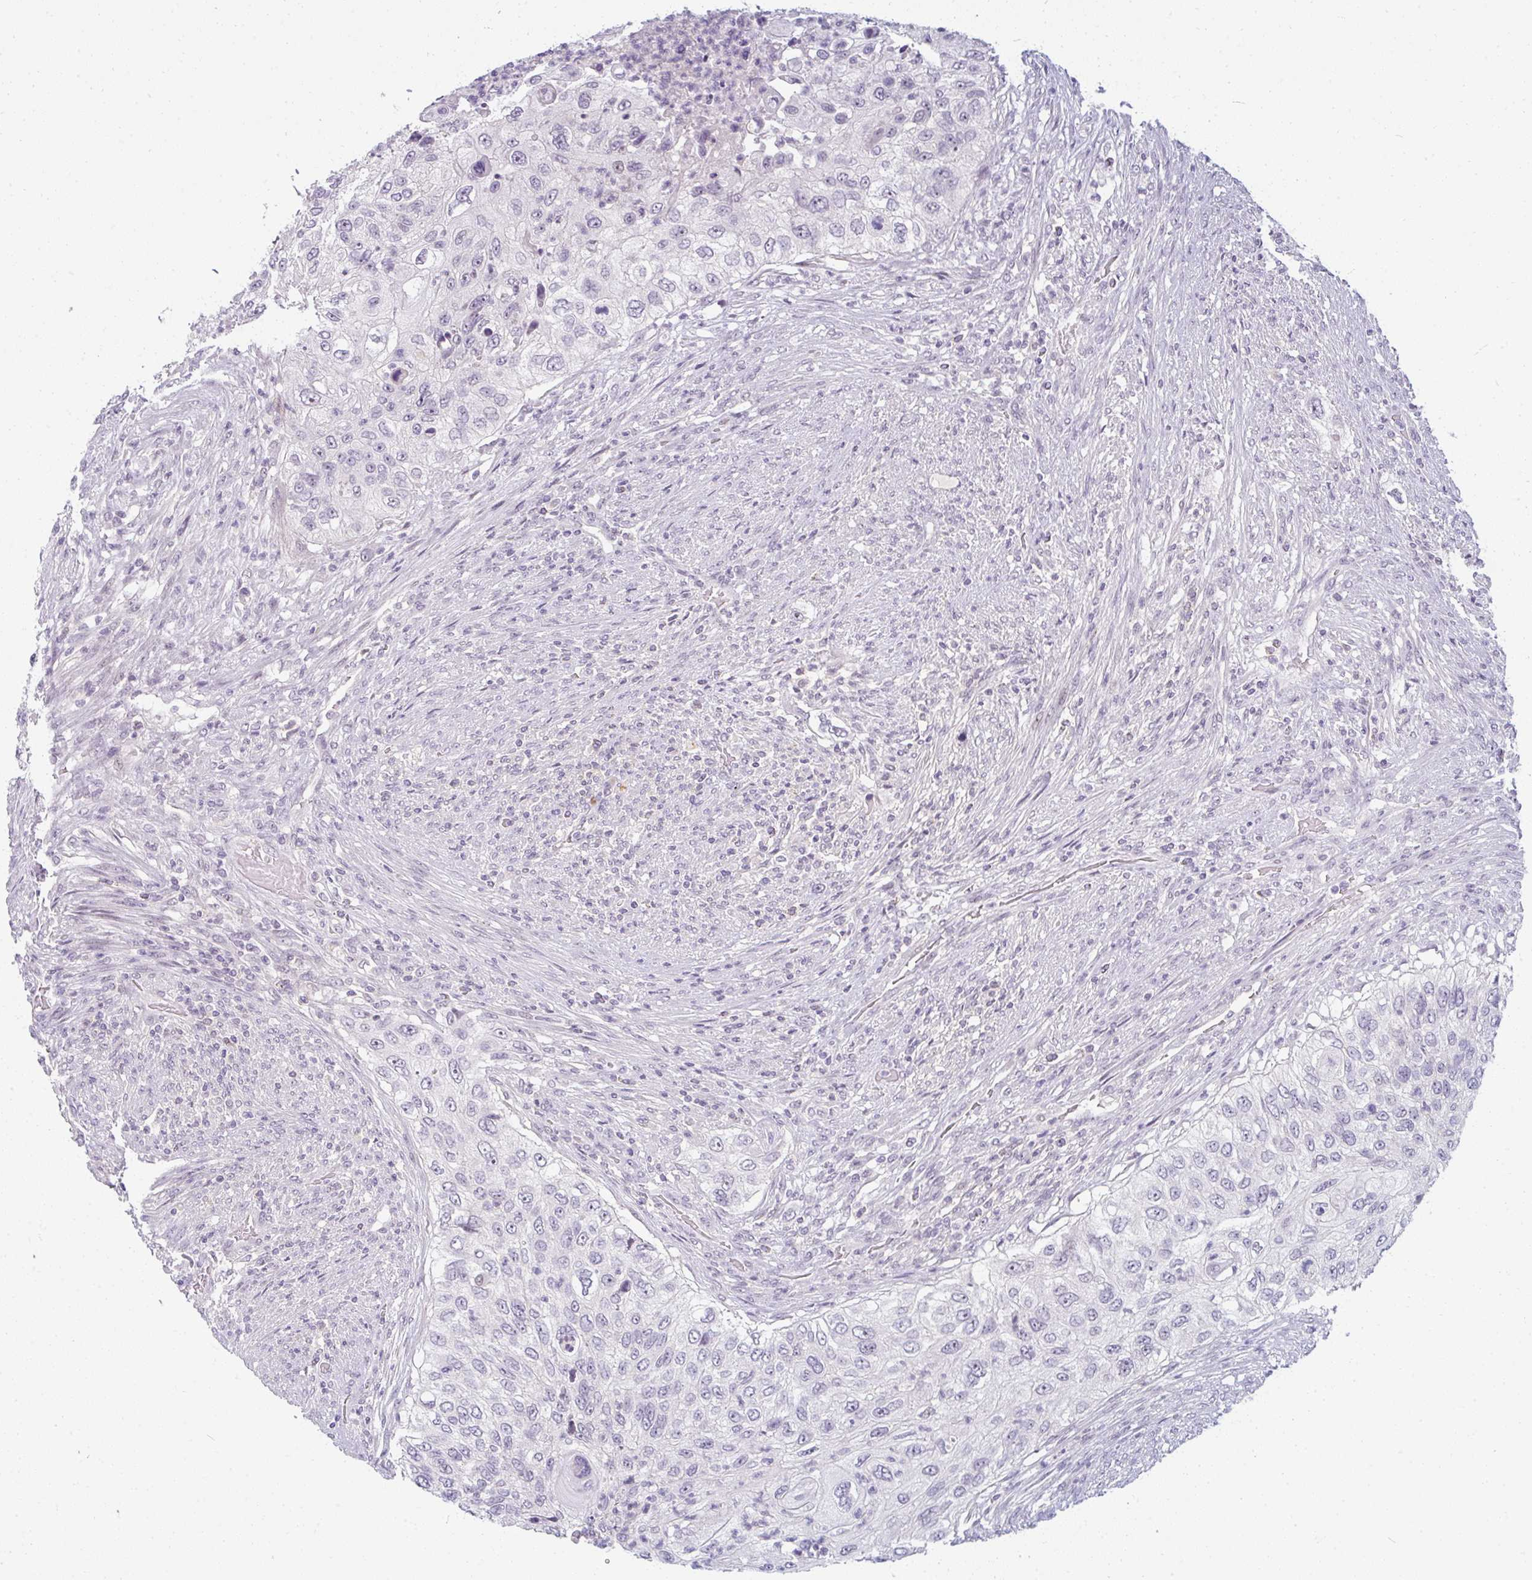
{"staining": {"intensity": "negative", "quantity": "none", "location": "none"}, "tissue": "urothelial cancer", "cell_type": "Tumor cells", "image_type": "cancer", "snomed": [{"axis": "morphology", "description": "Urothelial carcinoma, High grade"}, {"axis": "topography", "description": "Urinary bladder"}], "caption": "This is a image of IHC staining of urothelial cancer, which shows no staining in tumor cells. (DAB (3,3'-diaminobenzidine) immunohistochemistry visualized using brightfield microscopy, high magnification).", "gene": "PPFIA4", "patient": {"sex": "female", "age": 60}}